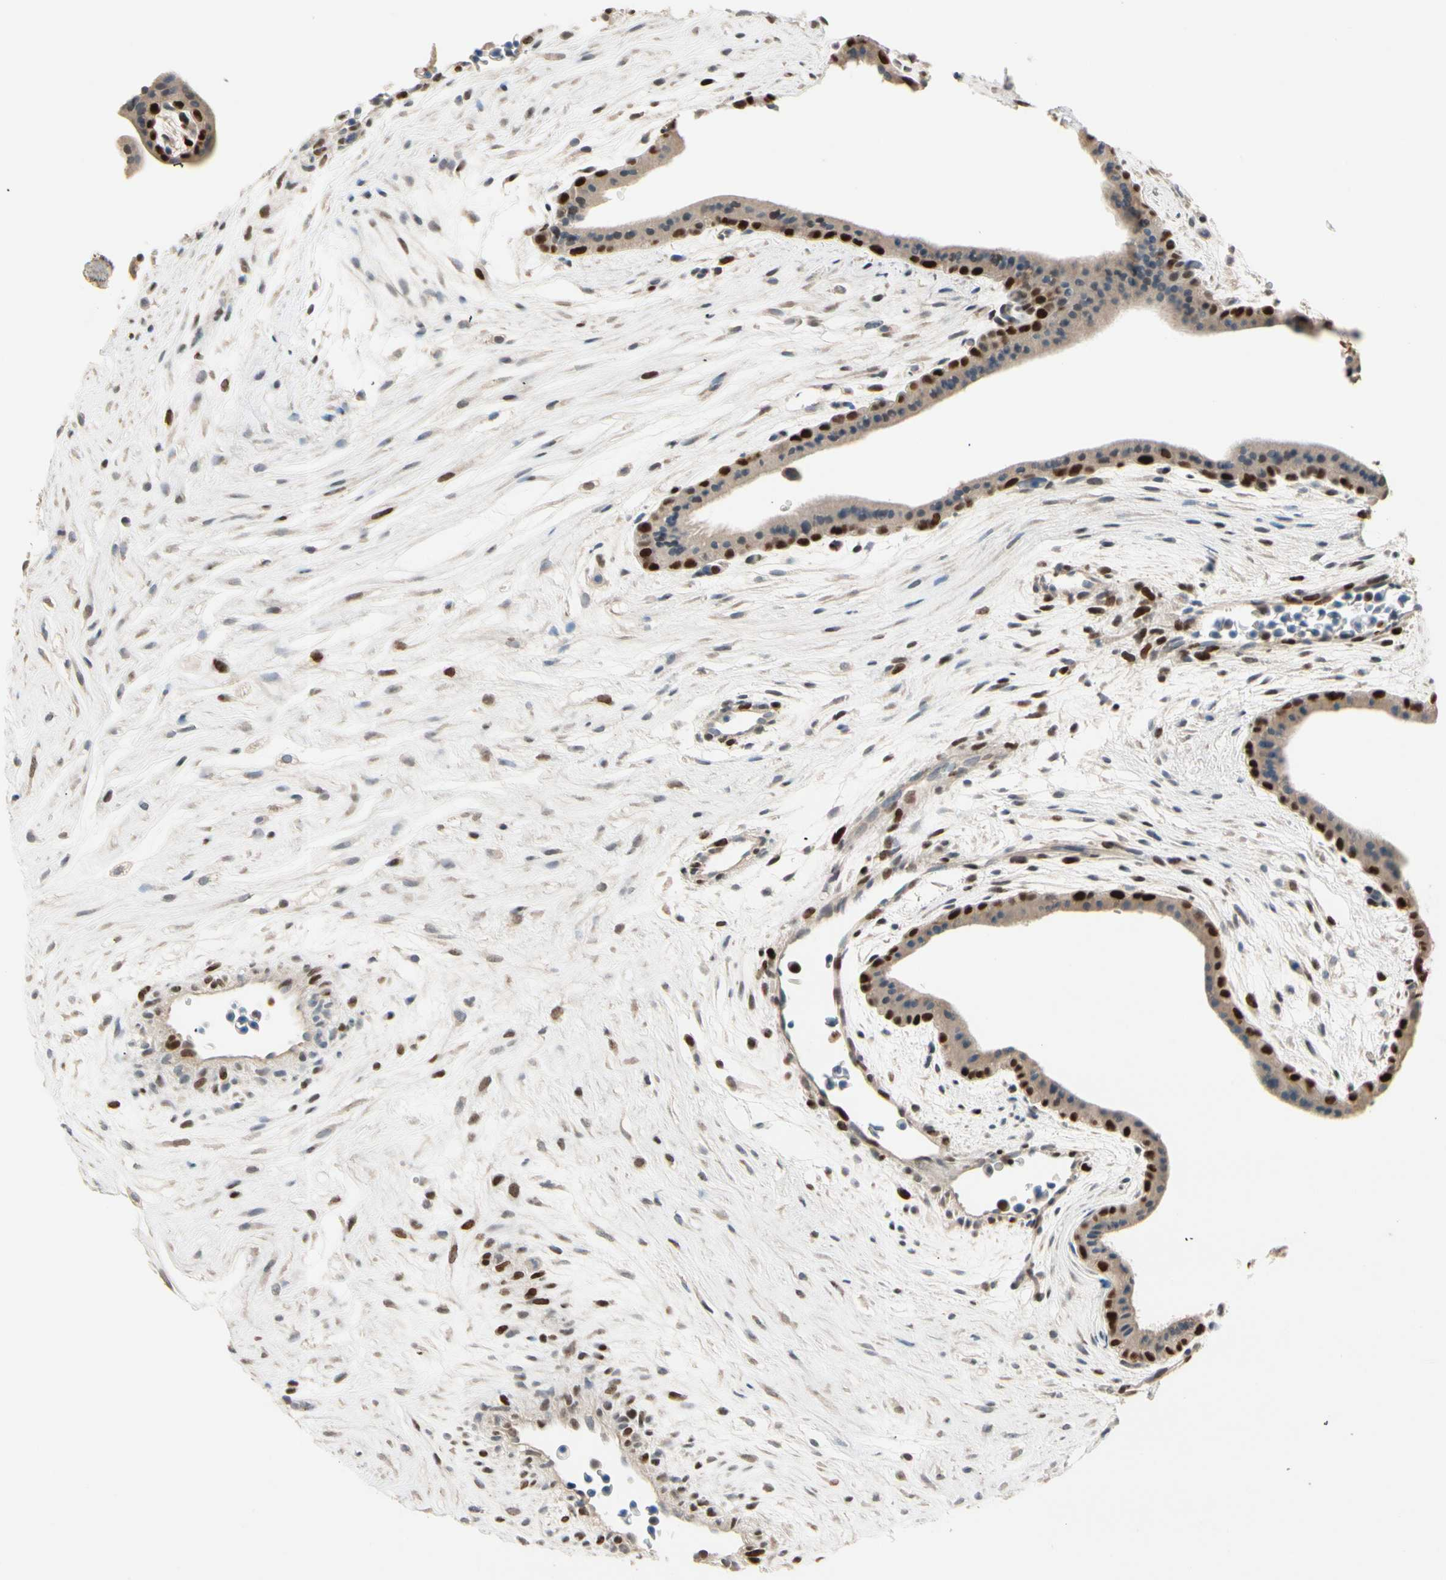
{"staining": {"intensity": "strong", "quantity": "25%-75%", "location": "nuclear"}, "tissue": "placenta", "cell_type": "Trophoblastic cells", "image_type": "normal", "snomed": [{"axis": "morphology", "description": "Normal tissue, NOS"}, {"axis": "topography", "description": "Placenta"}], "caption": "Immunohistochemical staining of normal human placenta exhibits 25%-75% levels of strong nuclear protein positivity in about 25%-75% of trophoblastic cells. The staining was performed using DAB (3,3'-diaminobenzidine), with brown indicating positive protein expression. Nuclei are stained blue with hematoxylin.", "gene": "ZKSCAN3", "patient": {"sex": "female", "age": 35}}